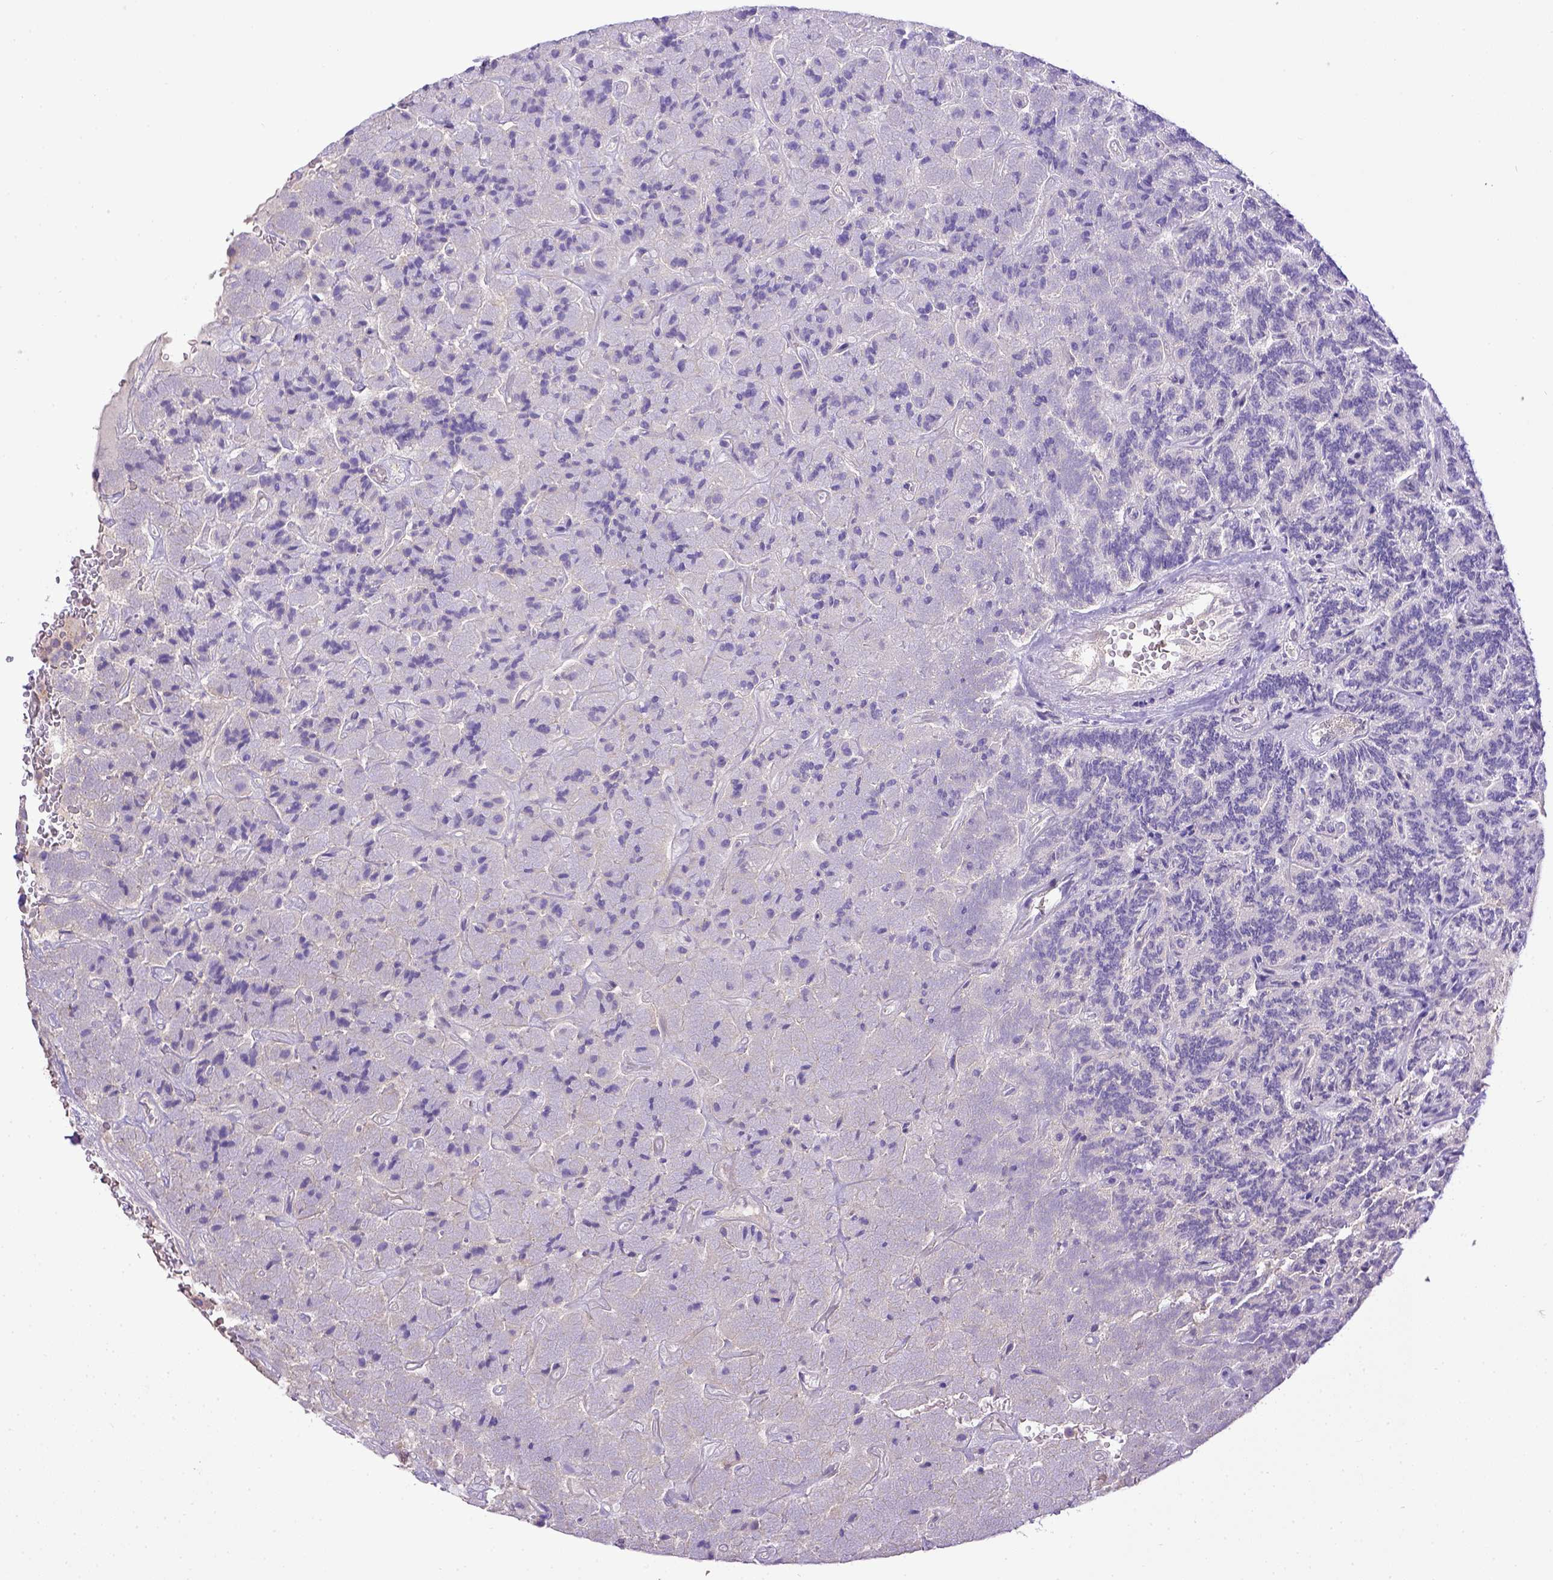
{"staining": {"intensity": "negative", "quantity": "none", "location": "none"}, "tissue": "carcinoid", "cell_type": "Tumor cells", "image_type": "cancer", "snomed": [{"axis": "morphology", "description": "Carcinoid, malignant, NOS"}, {"axis": "topography", "description": "Pancreas"}], "caption": "Immunohistochemistry (IHC) micrograph of malignant carcinoid stained for a protein (brown), which demonstrates no positivity in tumor cells.", "gene": "CD40", "patient": {"sex": "male", "age": 36}}